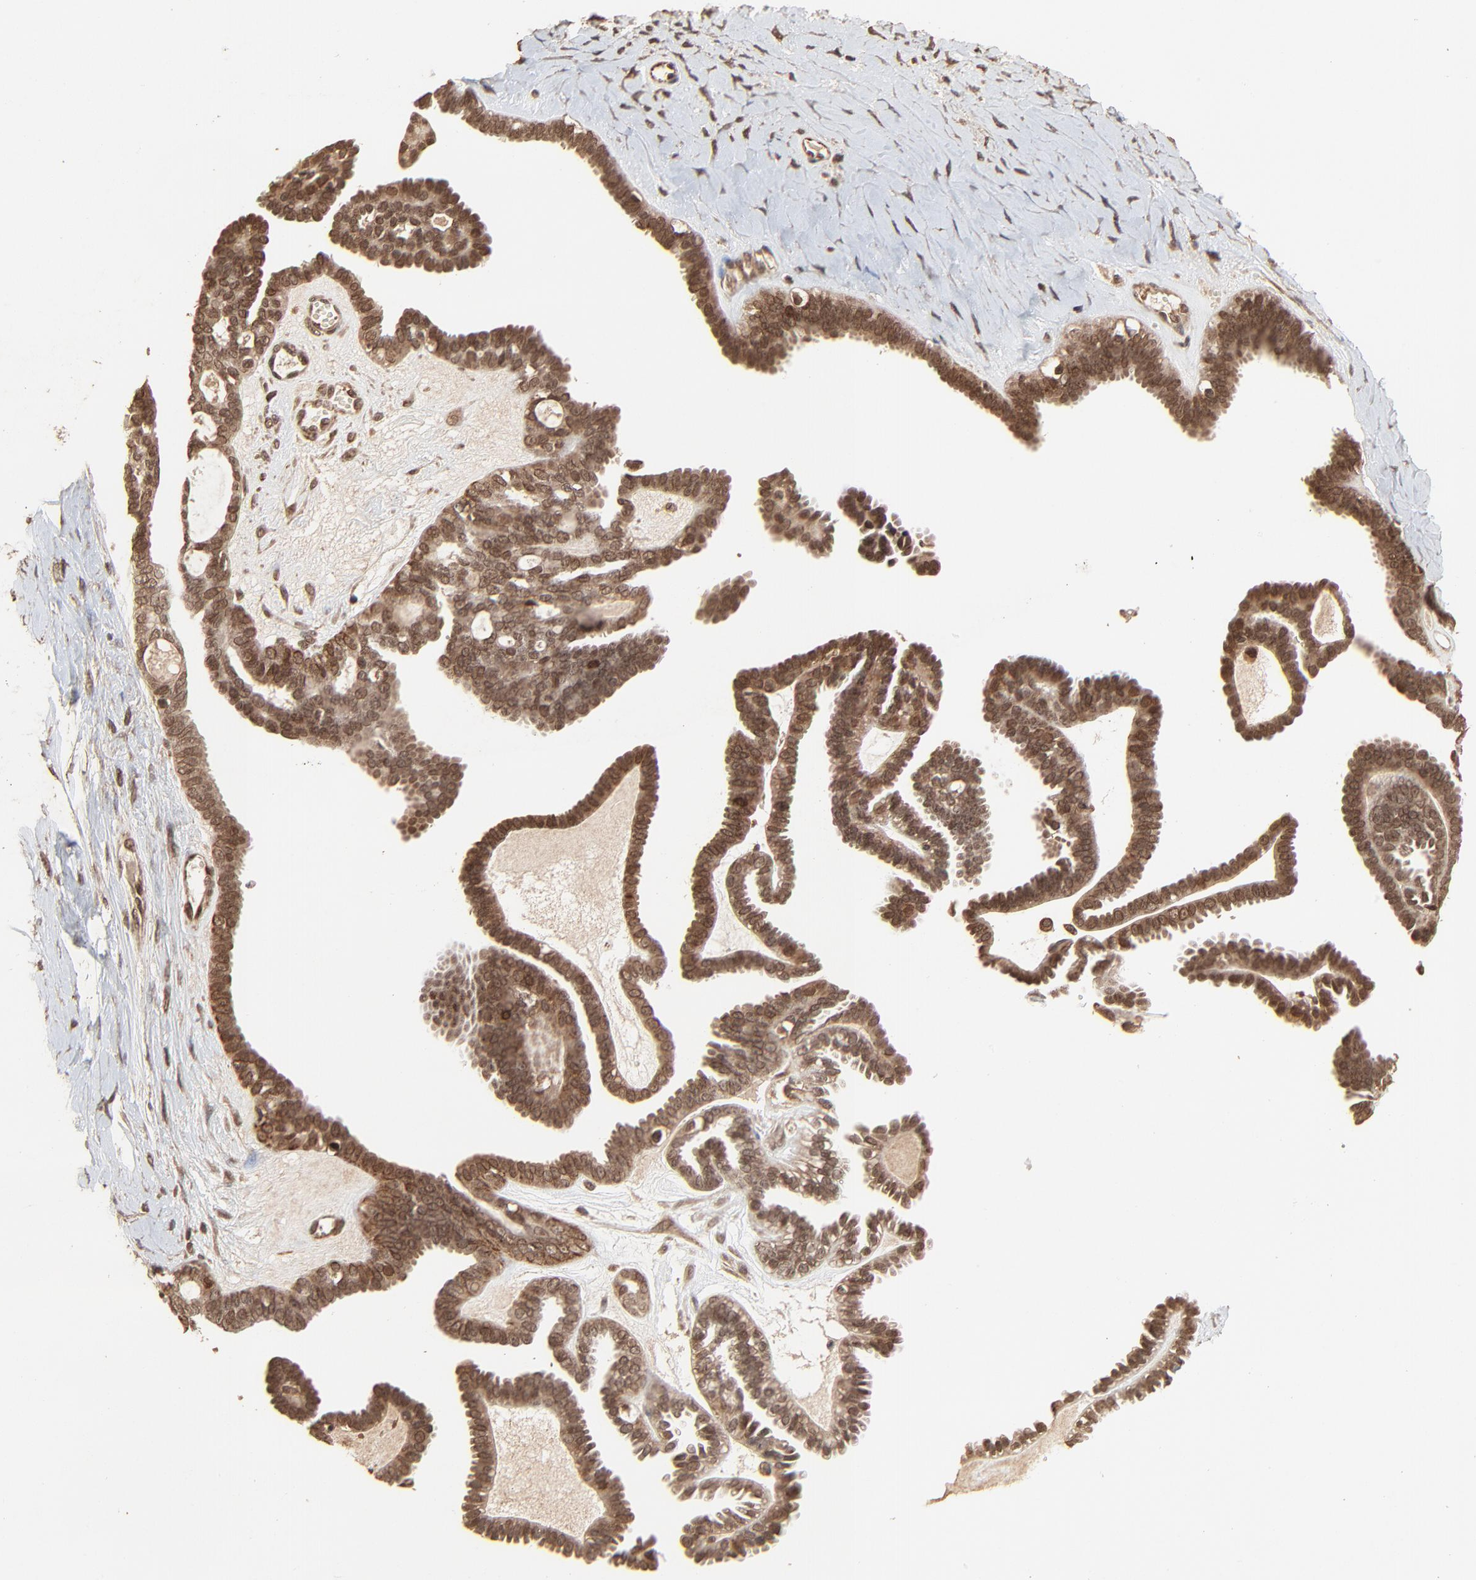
{"staining": {"intensity": "moderate", "quantity": ">75%", "location": "cytoplasmic/membranous,nuclear"}, "tissue": "ovarian cancer", "cell_type": "Tumor cells", "image_type": "cancer", "snomed": [{"axis": "morphology", "description": "Cystadenocarcinoma, serous, NOS"}, {"axis": "topography", "description": "Ovary"}], "caption": "Ovarian serous cystadenocarcinoma stained with a brown dye exhibits moderate cytoplasmic/membranous and nuclear positive positivity in approximately >75% of tumor cells.", "gene": "FAM227A", "patient": {"sex": "female", "age": 71}}